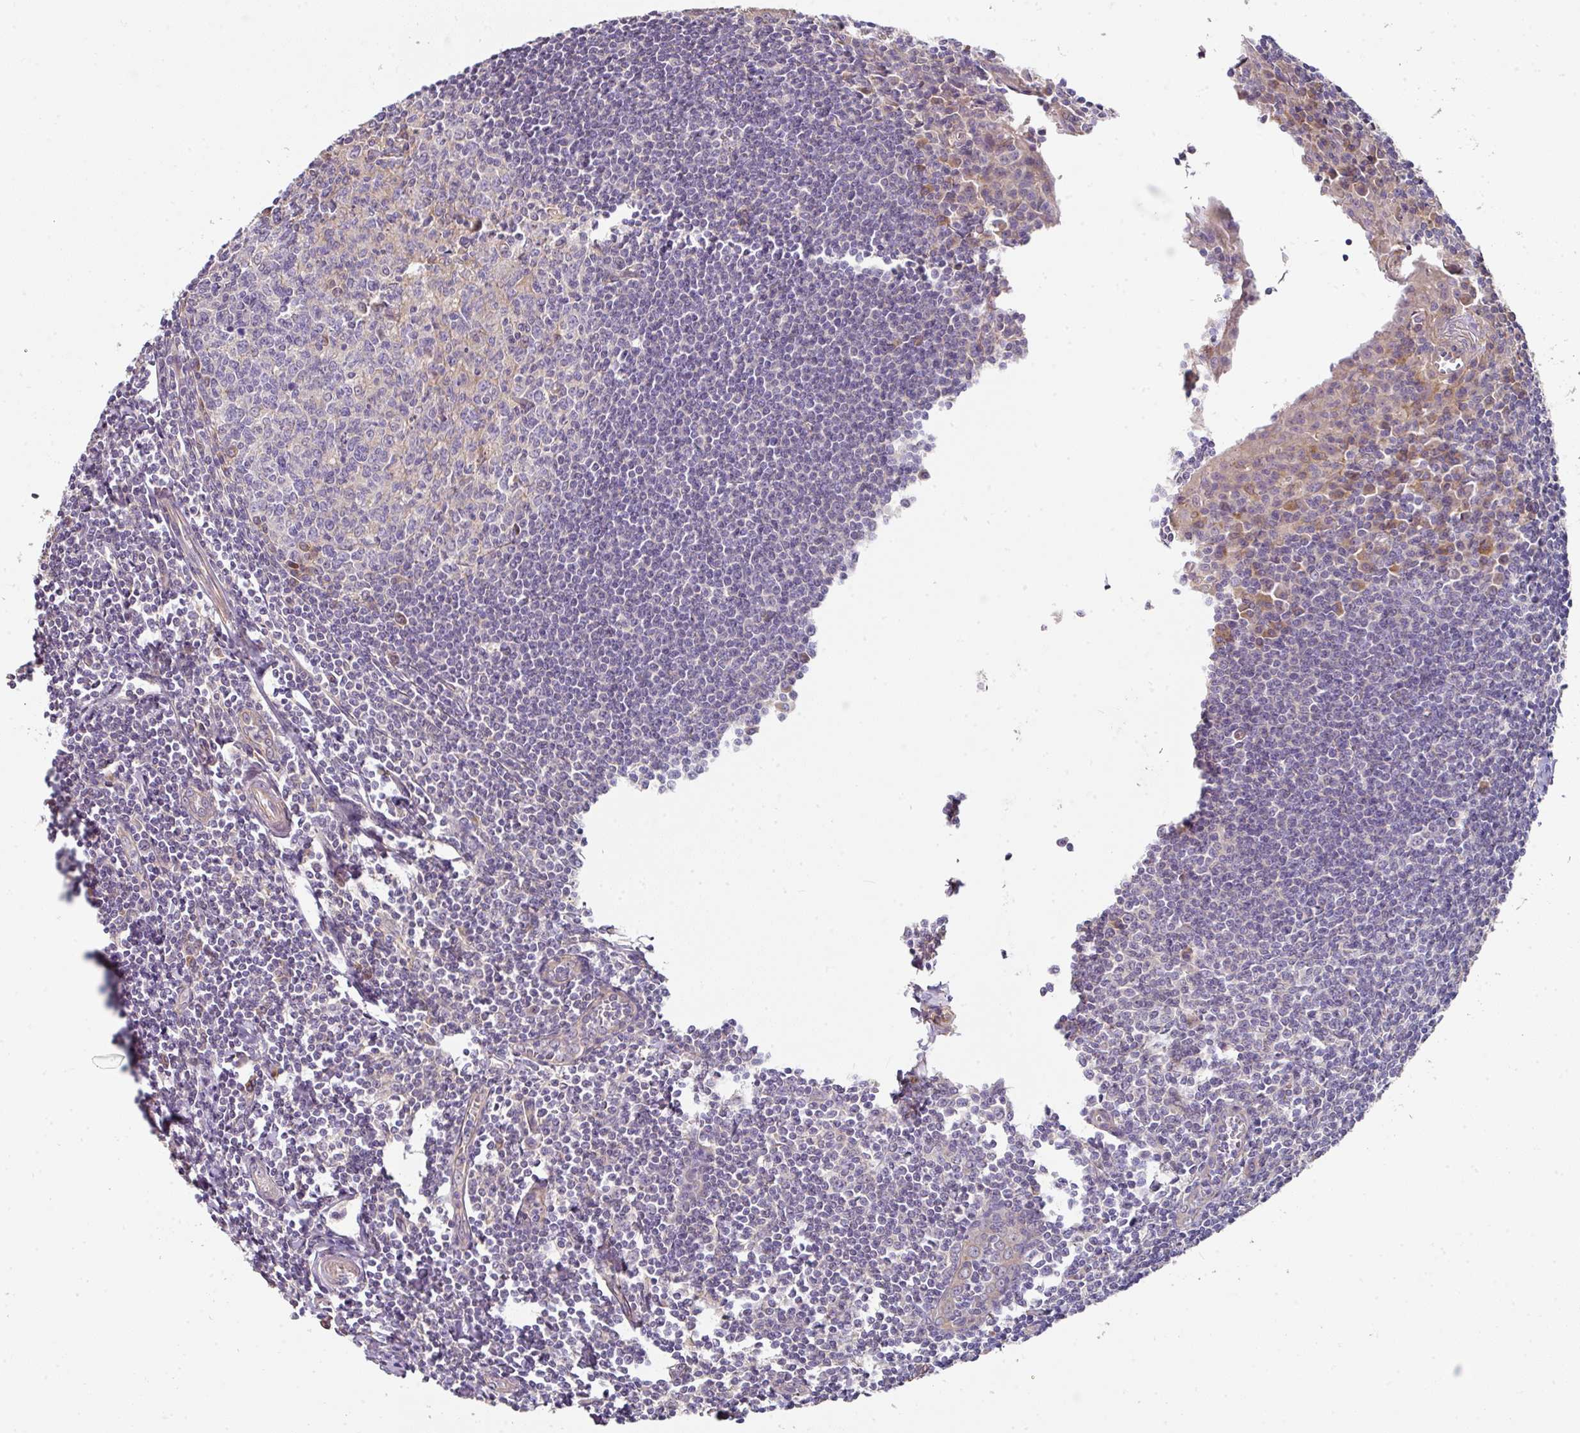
{"staining": {"intensity": "negative", "quantity": "none", "location": "none"}, "tissue": "tonsil", "cell_type": "Germinal center cells", "image_type": "normal", "snomed": [{"axis": "morphology", "description": "Normal tissue, NOS"}, {"axis": "topography", "description": "Tonsil"}], "caption": "Immunohistochemical staining of unremarkable human tonsil exhibits no significant staining in germinal center cells.", "gene": "C4orf48", "patient": {"sex": "male", "age": 27}}